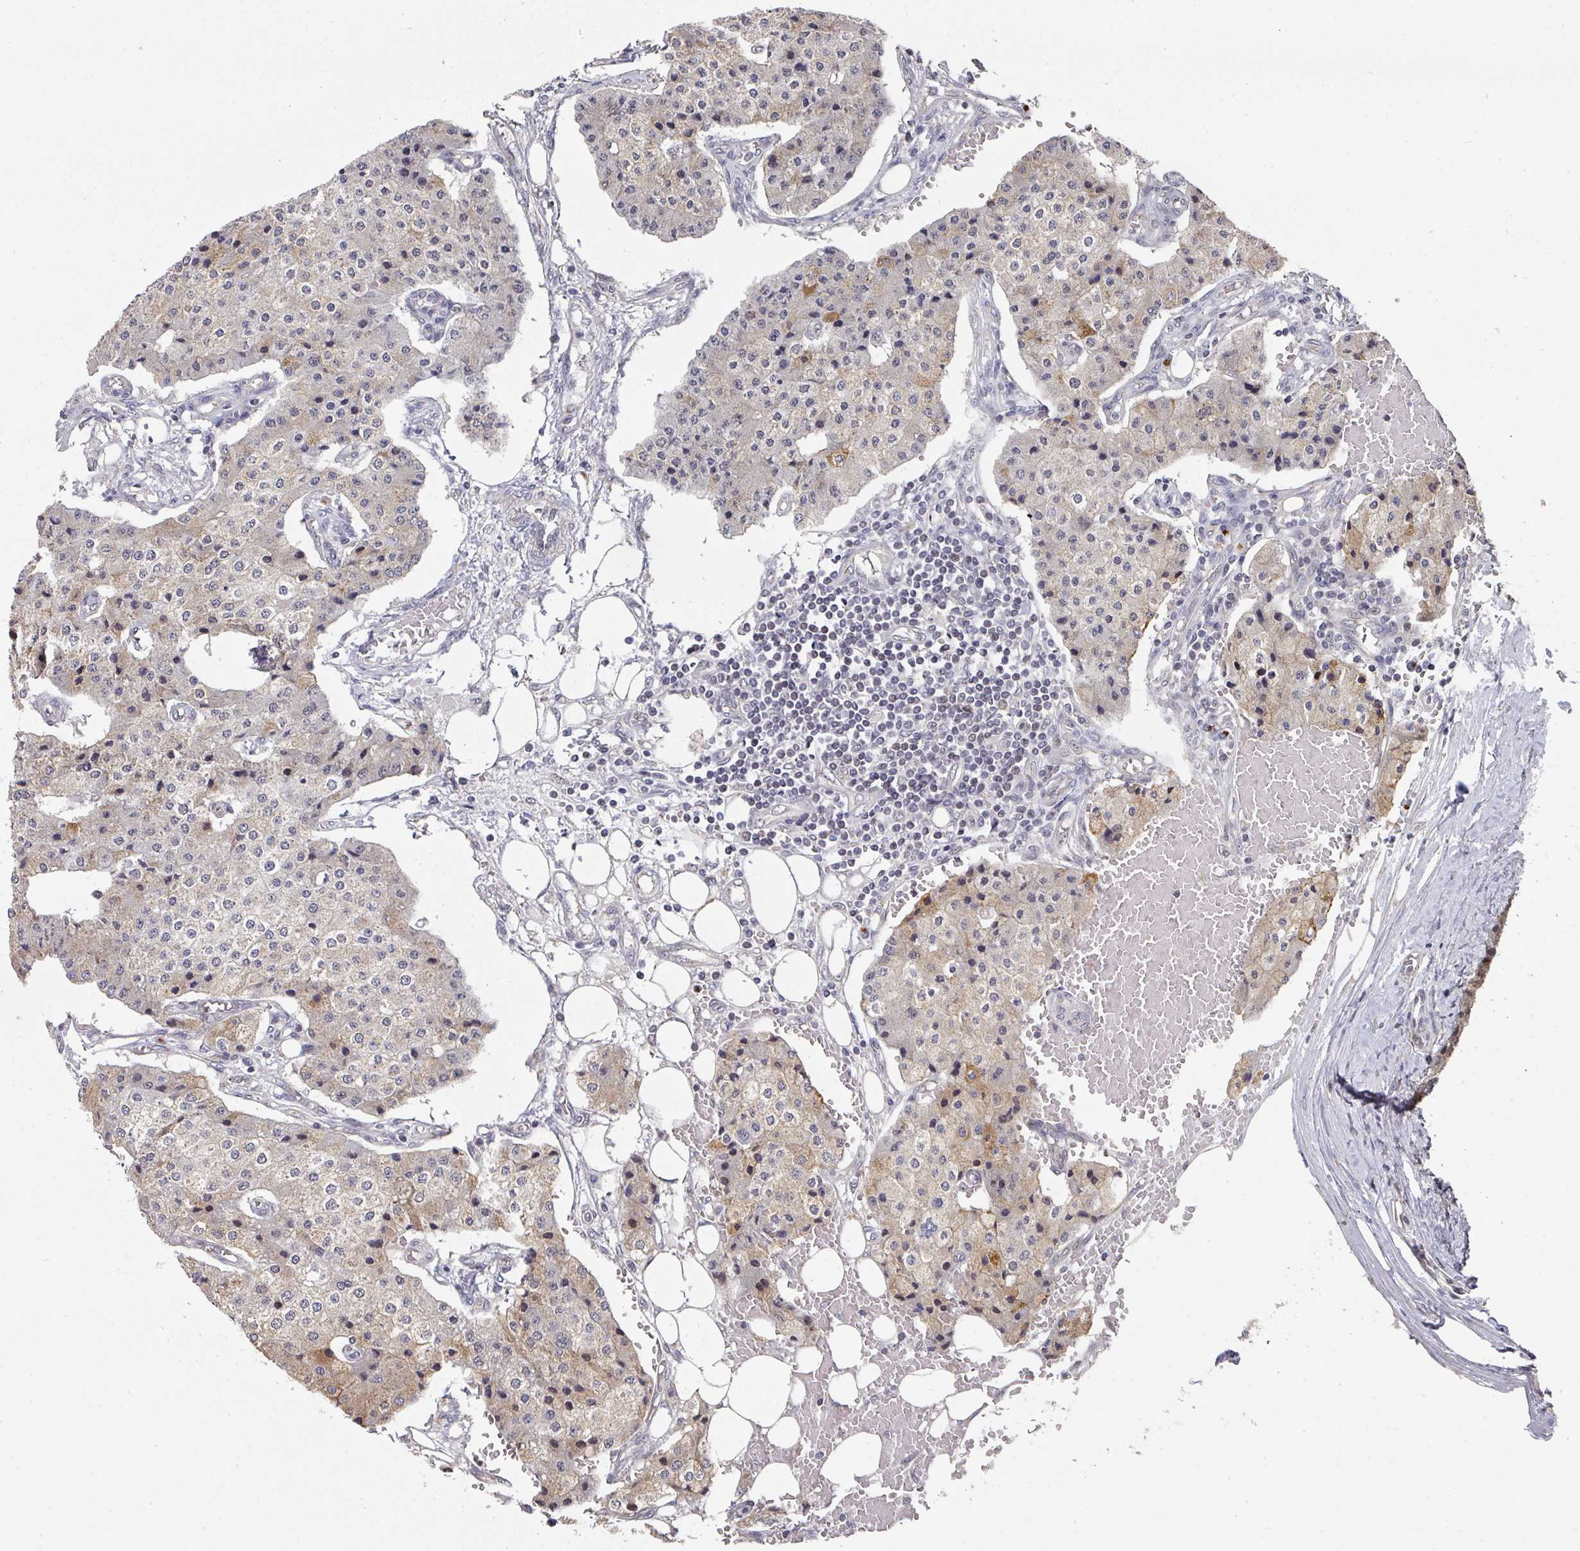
{"staining": {"intensity": "negative", "quantity": "none", "location": "none"}, "tissue": "carcinoid", "cell_type": "Tumor cells", "image_type": "cancer", "snomed": [{"axis": "morphology", "description": "Carcinoid, malignant, NOS"}, {"axis": "topography", "description": "Colon"}], "caption": "Malignant carcinoid was stained to show a protein in brown. There is no significant positivity in tumor cells.", "gene": "C18orf25", "patient": {"sex": "female", "age": 52}}